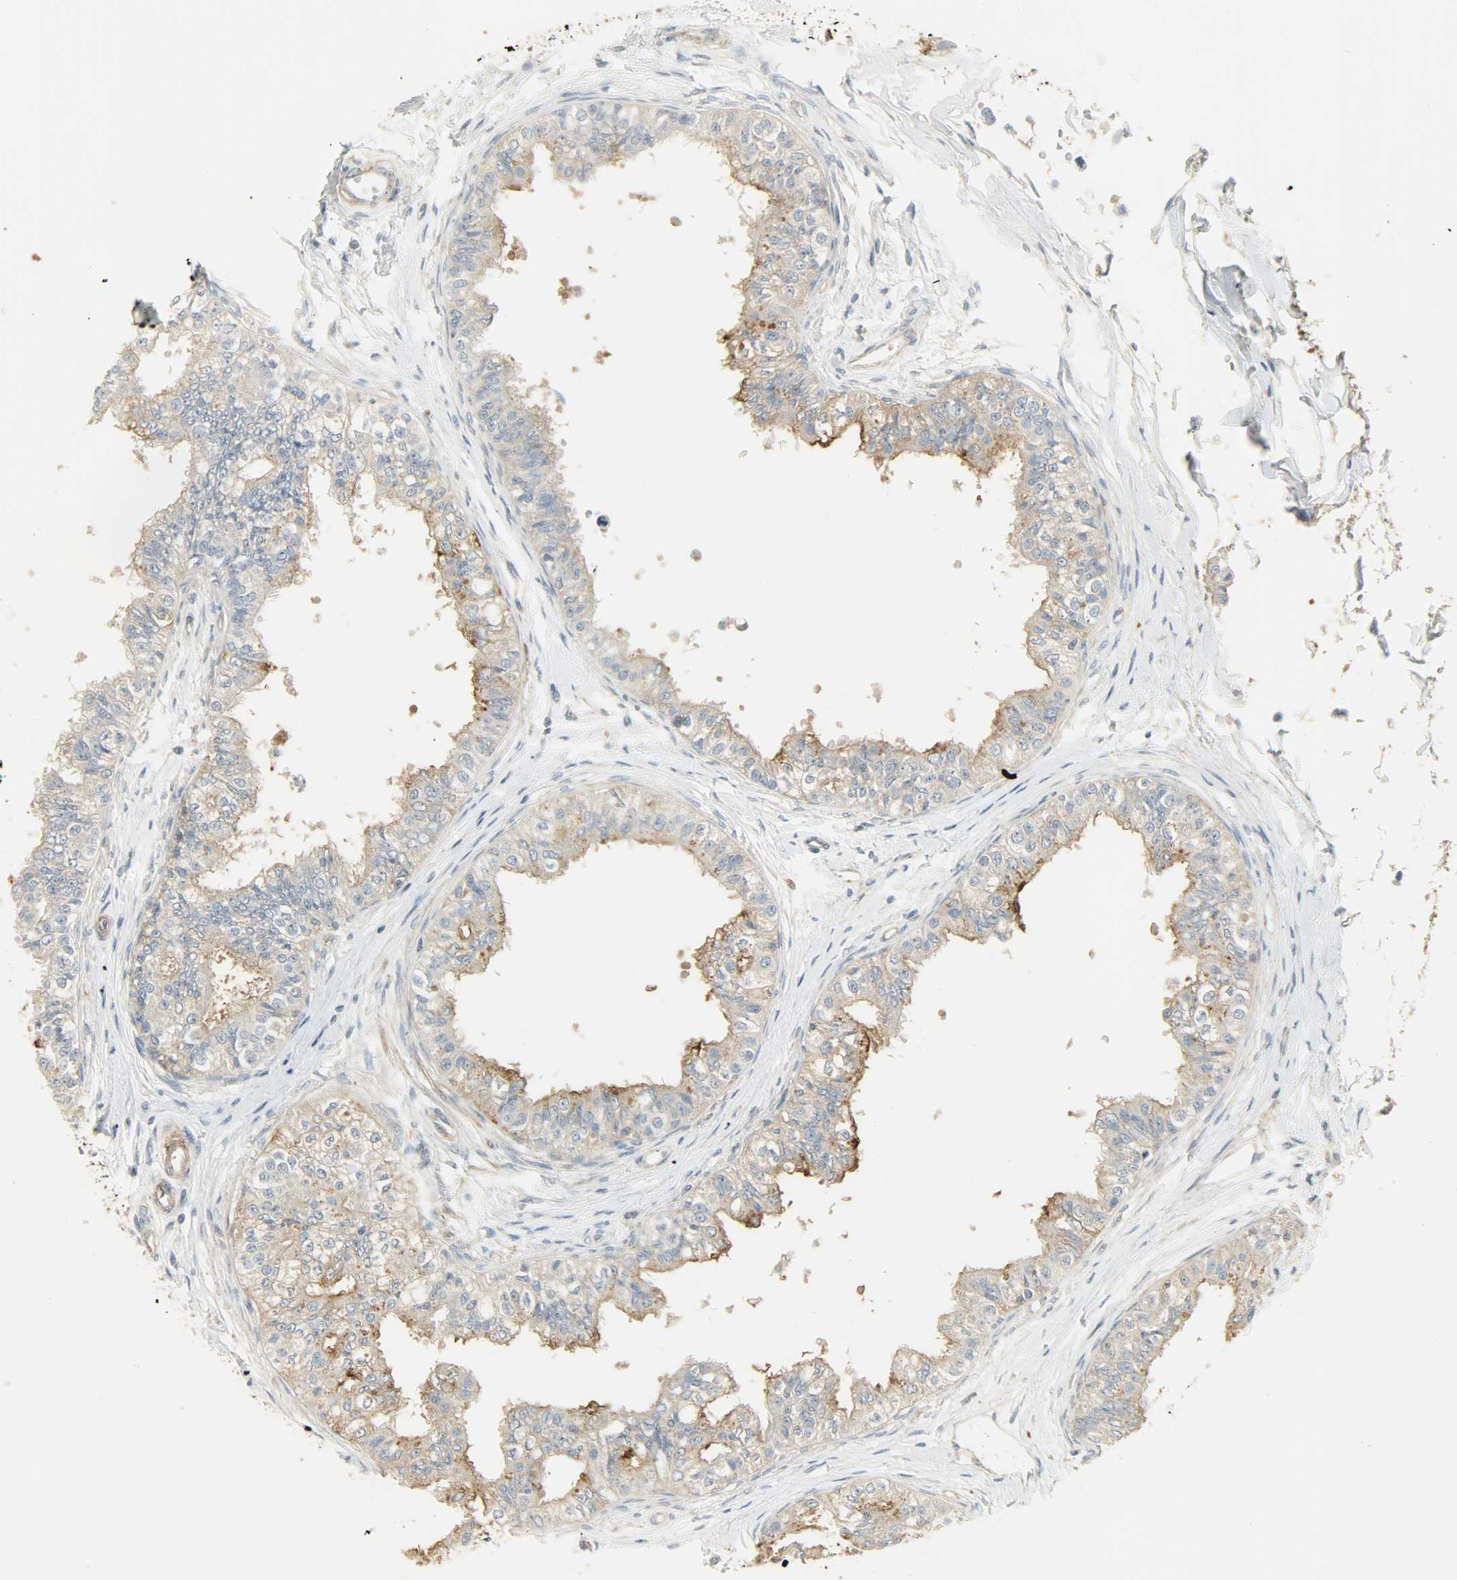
{"staining": {"intensity": "moderate", "quantity": ">75%", "location": "cytoplasmic/membranous"}, "tissue": "epididymis", "cell_type": "Glandular cells", "image_type": "normal", "snomed": [{"axis": "morphology", "description": "Normal tissue, NOS"}, {"axis": "morphology", "description": "Adenocarcinoma, metastatic, NOS"}, {"axis": "topography", "description": "Testis"}, {"axis": "topography", "description": "Epididymis"}], "caption": "This micrograph exhibits benign epididymis stained with immunohistochemistry (IHC) to label a protein in brown. The cytoplasmic/membranous of glandular cells show moderate positivity for the protein. Nuclei are counter-stained blue.", "gene": "ENPEP", "patient": {"sex": "male", "age": 26}}